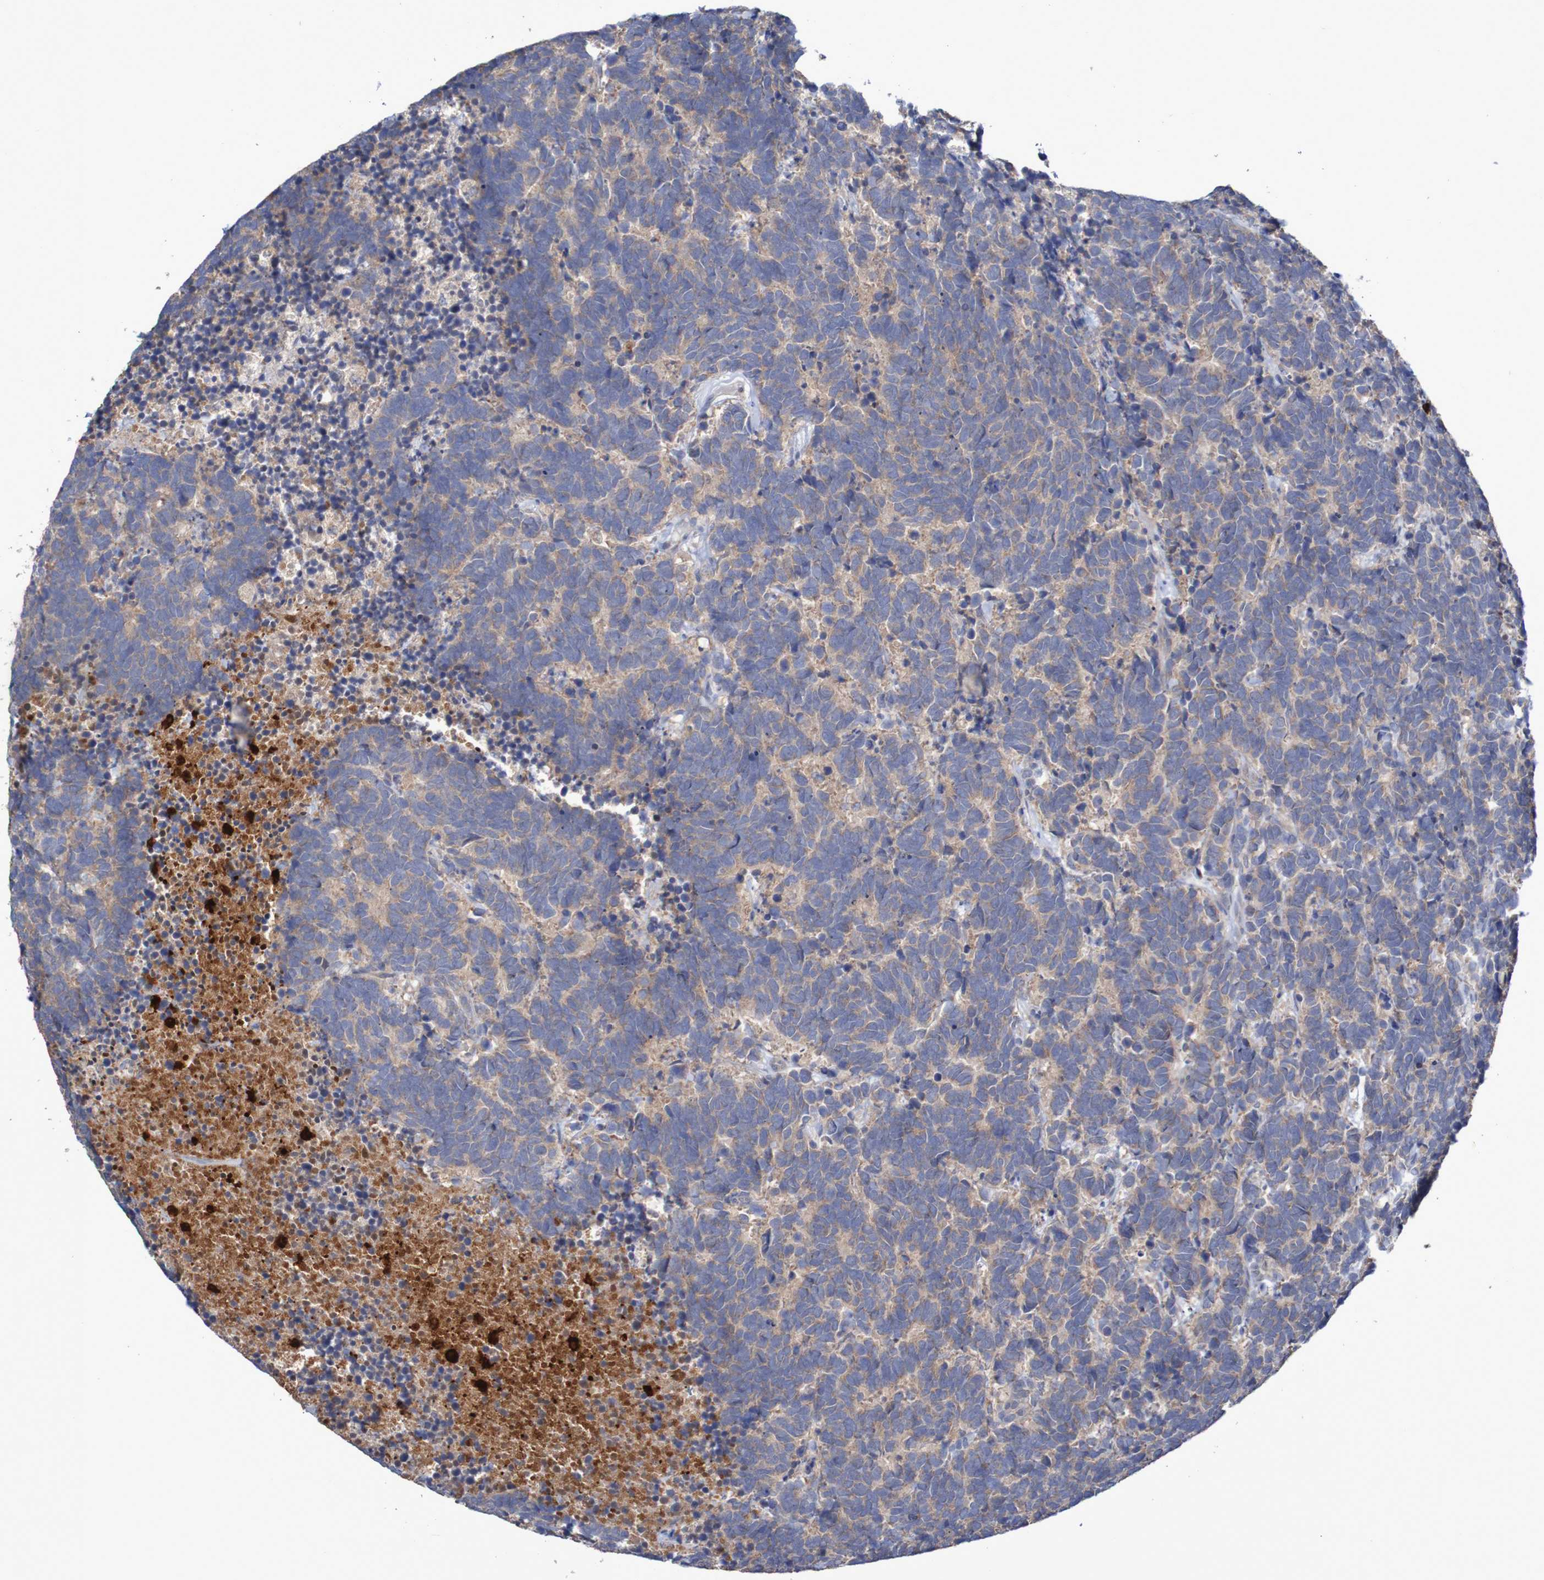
{"staining": {"intensity": "weak", "quantity": ">75%", "location": "cytoplasmic/membranous"}, "tissue": "carcinoid", "cell_type": "Tumor cells", "image_type": "cancer", "snomed": [{"axis": "morphology", "description": "Carcinoma, NOS"}, {"axis": "morphology", "description": "Carcinoid, malignant, NOS"}, {"axis": "topography", "description": "Urinary bladder"}], "caption": "An image of carcinoma stained for a protein exhibits weak cytoplasmic/membranous brown staining in tumor cells.", "gene": "PARP4", "patient": {"sex": "male", "age": 57}}